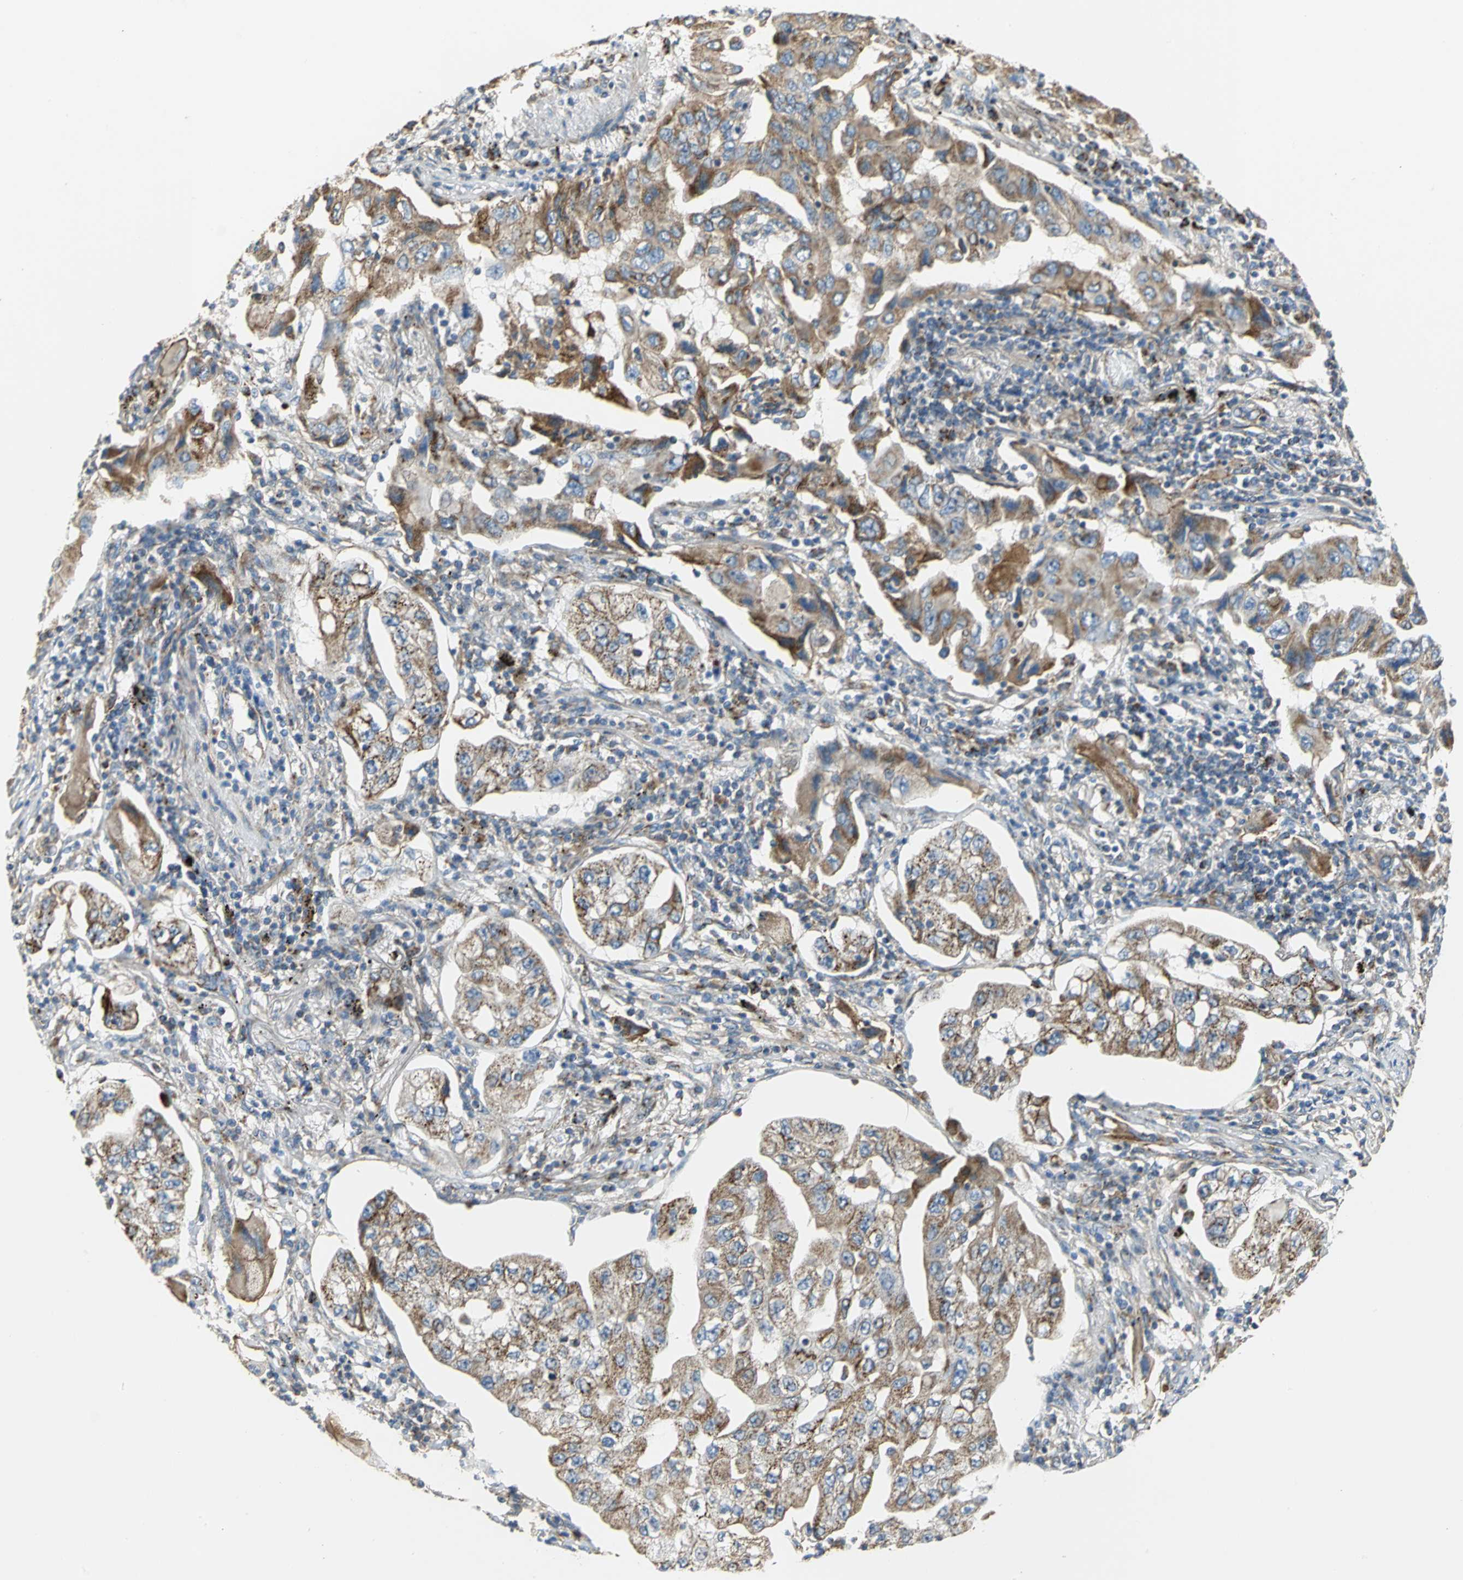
{"staining": {"intensity": "strong", "quantity": ">75%", "location": "cytoplasmic/membranous"}, "tissue": "lung cancer", "cell_type": "Tumor cells", "image_type": "cancer", "snomed": [{"axis": "morphology", "description": "Adenocarcinoma, NOS"}, {"axis": "topography", "description": "Lung"}], "caption": "Lung adenocarcinoma was stained to show a protein in brown. There is high levels of strong cytoplasmic/membranous staining in approximately >75% of tumor cells.", "gene": "NDUFB5", "patient": {"sex": "female", "age": 65}}